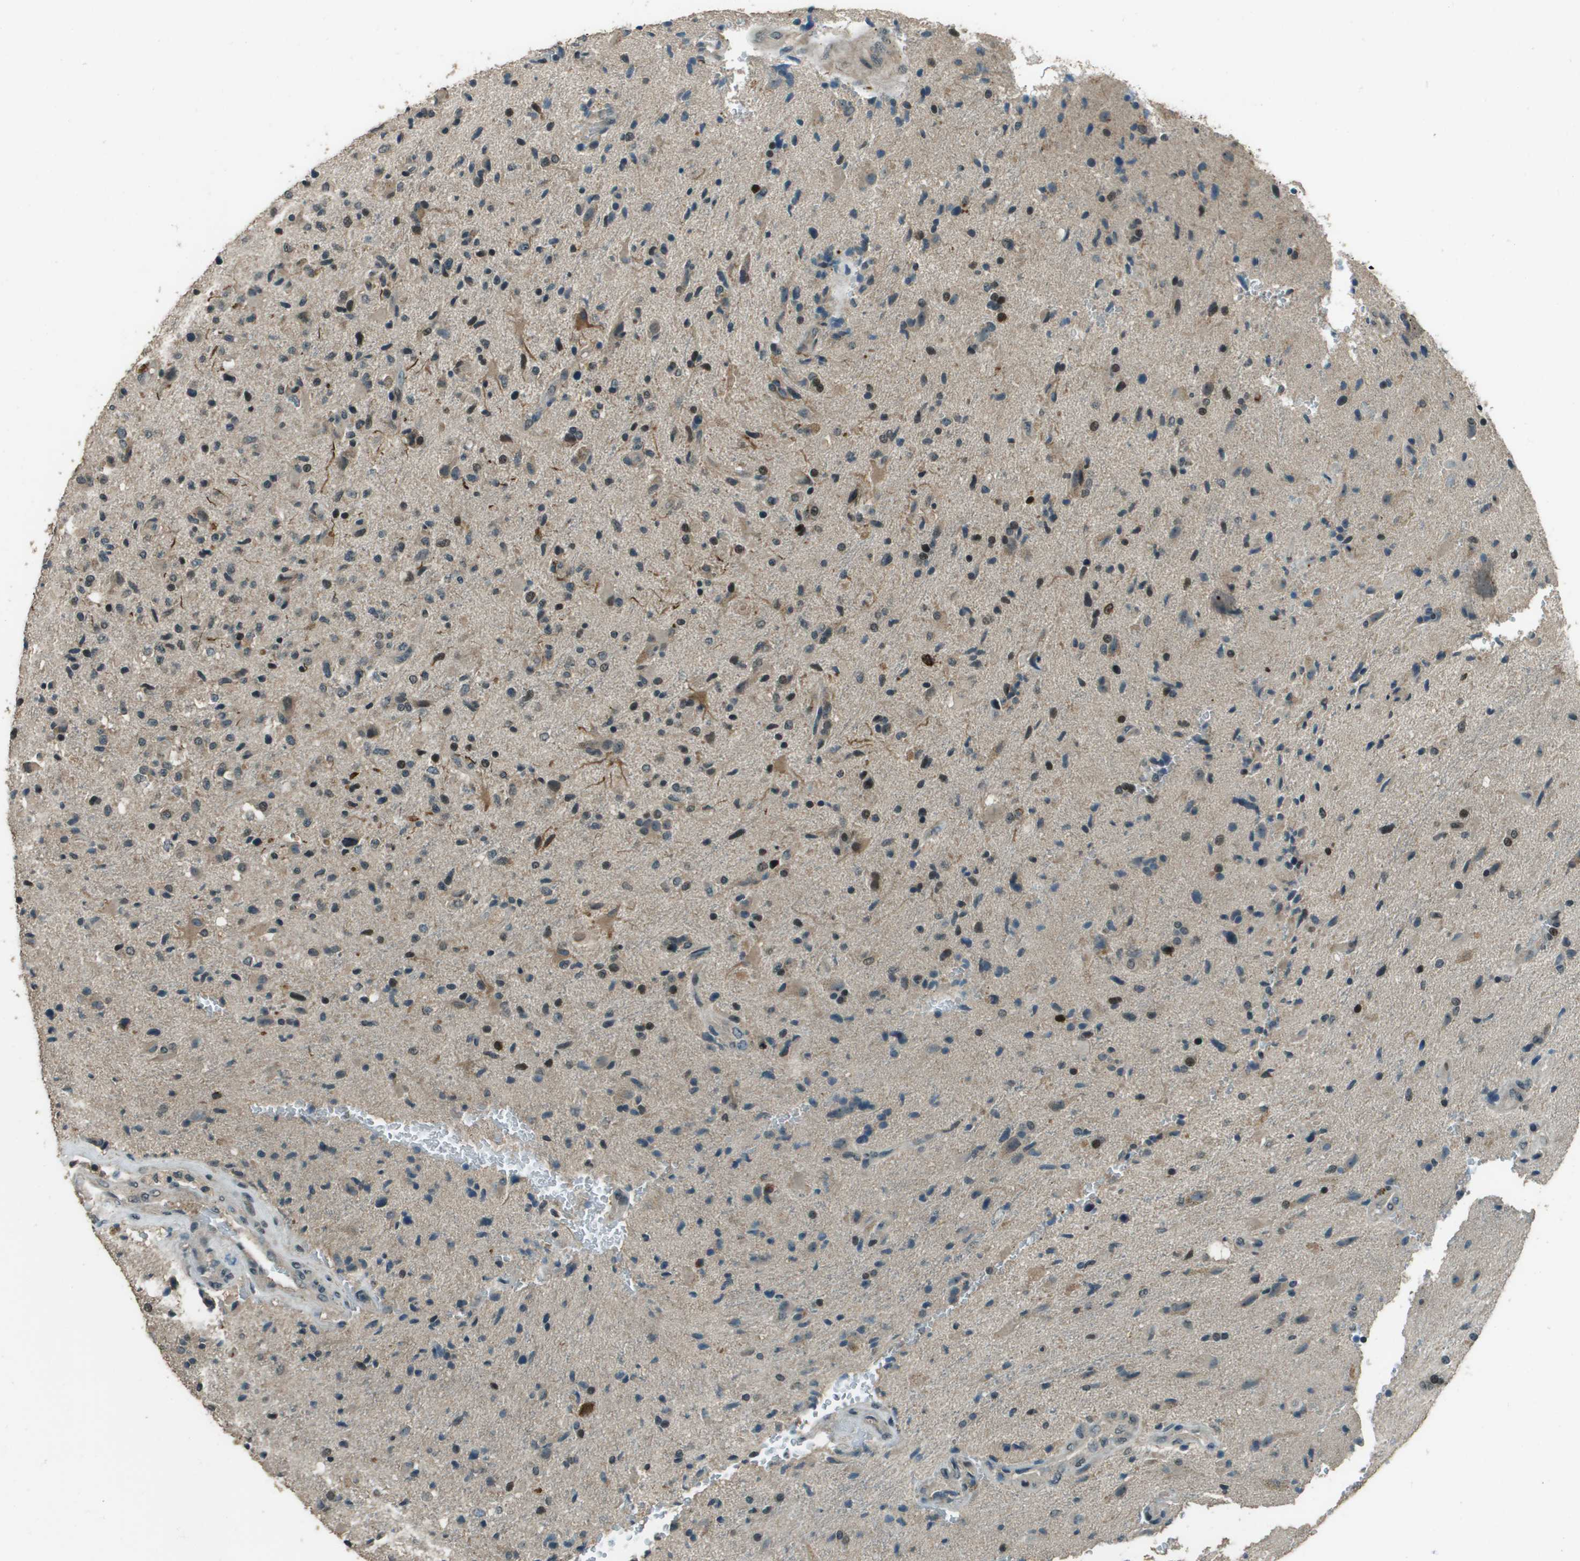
{"staining": {"intensity": "weak", "quantity": "25%-75%", "location": "cytoplasmic/membranous,nuclear"}, "tissue": "glioma", "cell_type": "Tumor cells", "image_type": "cancer", "snomed": [{"axis": "morphology", "description": "Glioma, malignant, High grade"}, {"axis": "topography", "description": "Brain"}], "caption": "Immunohistochemistry photomicrograph of neoplastic tissue: human malignant high-grade glioma stained using immunohistochemistry displays low levels of weak protein expression localized specifically in the cytoplasmic/membranous and nuclear of tumor cells, appearing as a cytoplasmic/membranous and nuclear brown color.", "gene": "SDC3", "patient": {"sex": "male", "age": 72}}